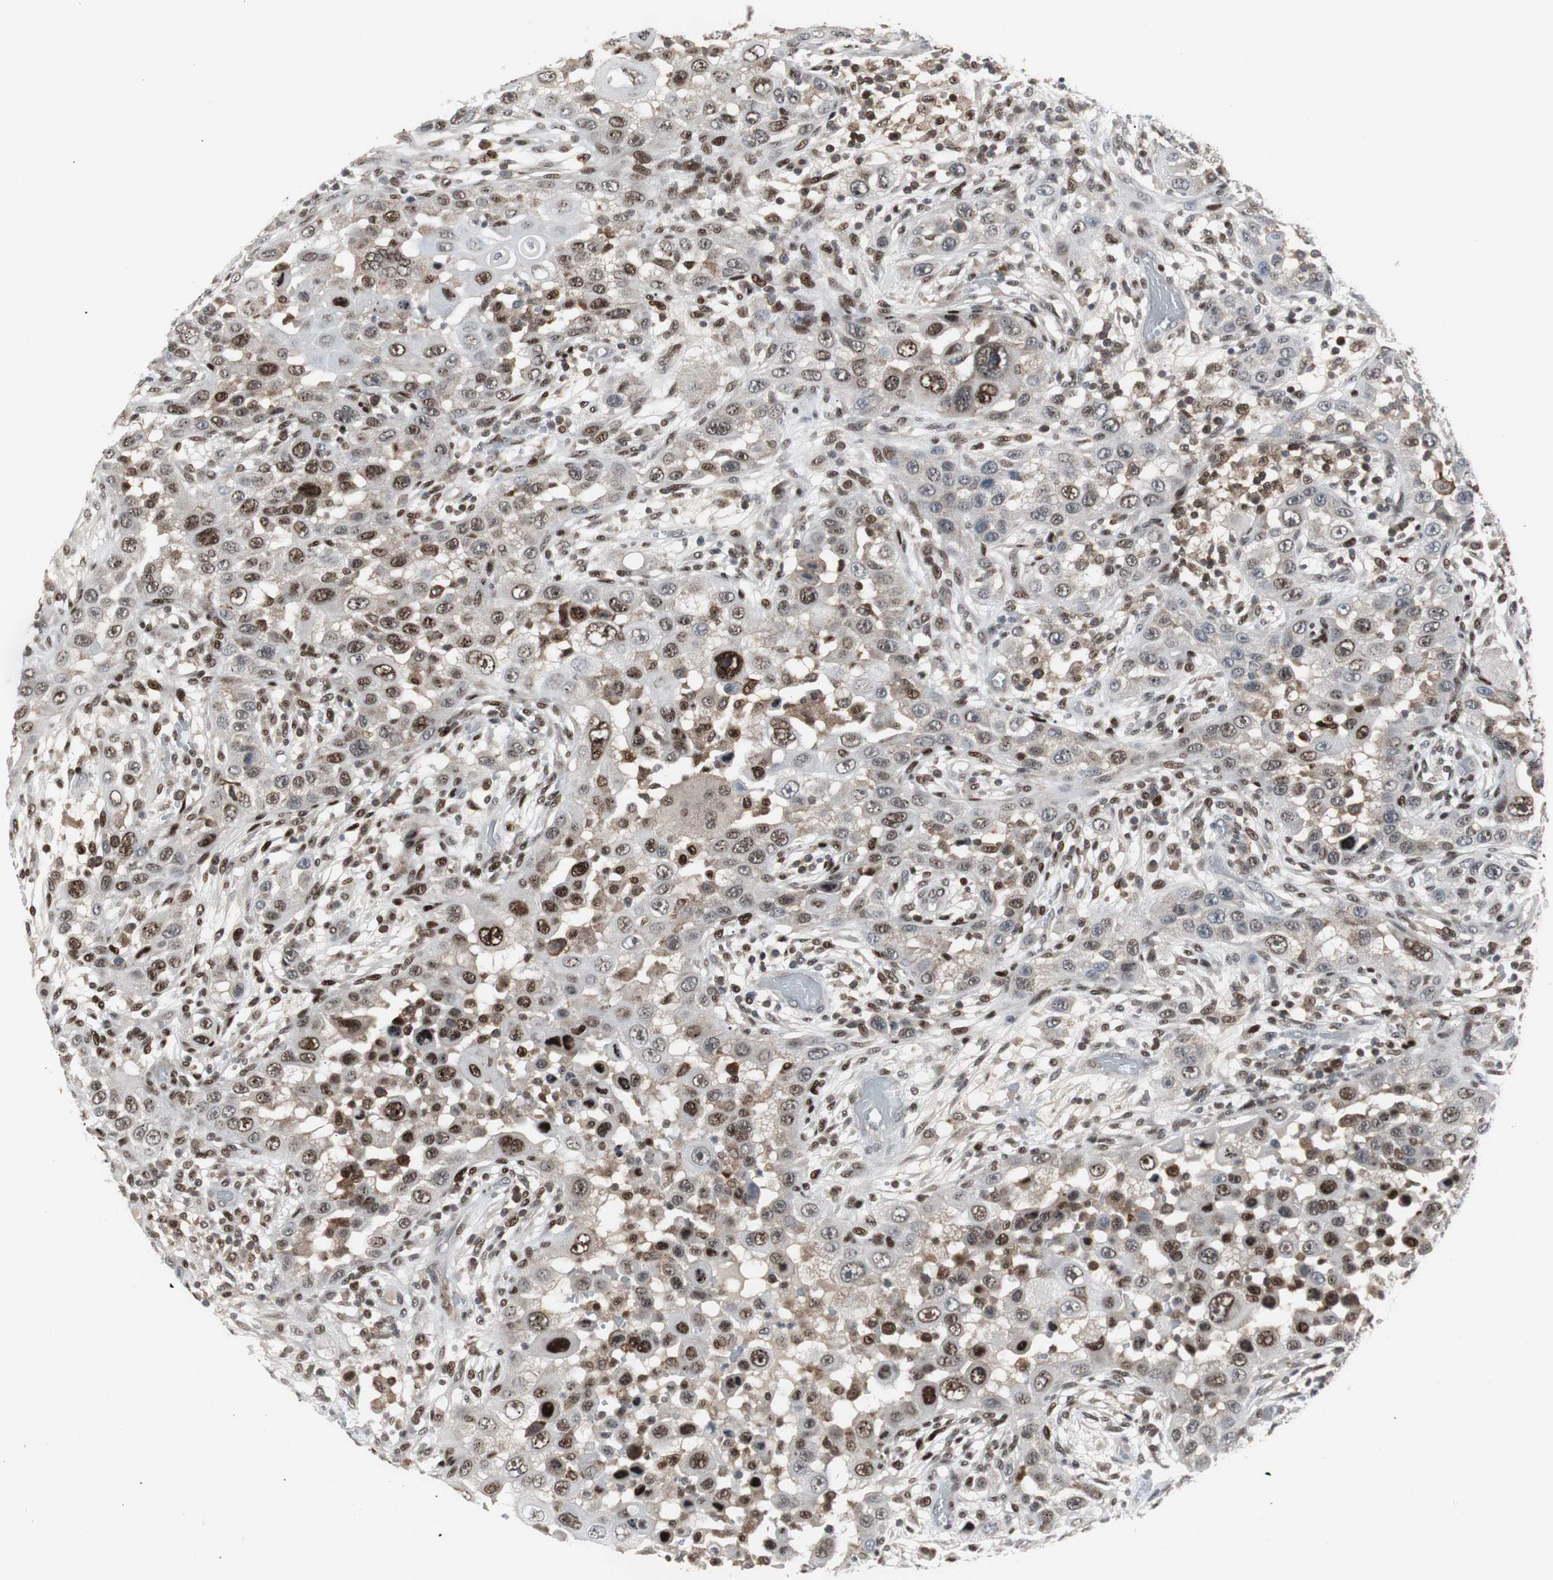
{"staining": {"intensity": "strong", "quantity": "25%-75%", "location": "cytoplasmic/membranous,nuclear"}, "tissue": "head and neck cancer", "cell_type": "Tumor cells", "image_type": "cancer", "snomed": [{"axis": "morphology", "description": "Carcinoma, NOS"}, {"axis": "topography", "description": "Head-Neck"}], "caption": "This is a histology image of immunohistochemistry staining of head and neck carcinoma, which shows strong expression in the cytoplasmic/membranous and nuclear of tumor cells.", "gene": "GRK2", "patient": {"sex": "male", "age": 87}}